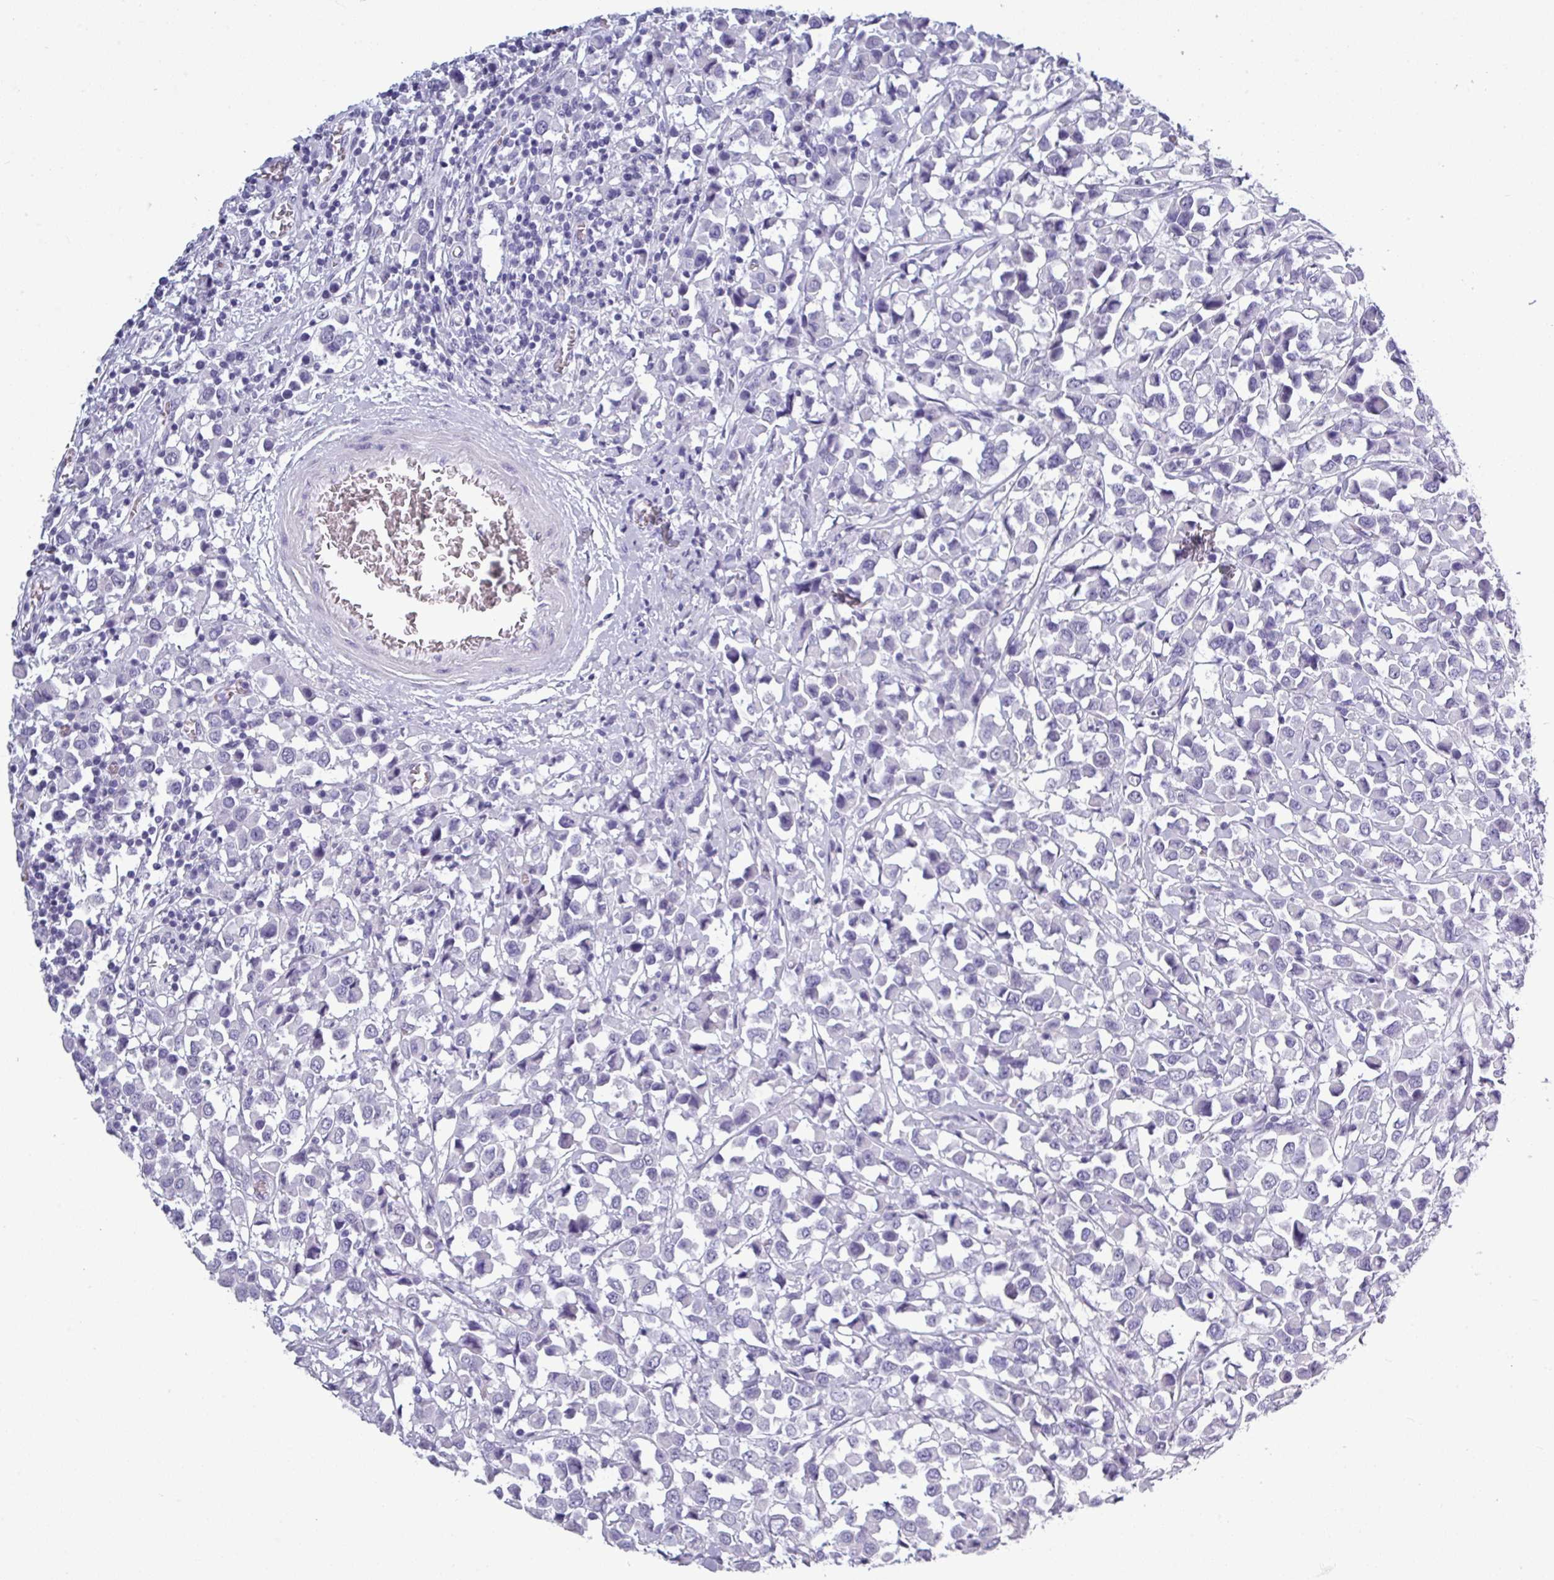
{"staining": {"intensity": "negative", "quantity": "none", "location": "none"}, "tissue": "breast cancer", "cell_type": "Tumor cells", "image_type": "cancer", "snomed": [{"axis": "morphology", "description": "Duct carcinoma"}, {"axis": "topography", "description": "Breast"}], "caption": "Photomicrograph shows no protein positivity in tumor cells of breast cancer tissue. Brightfield microscopy of IHC stained with DAB (3,3'-diaminobenzidine) (brown) and hematoxylin (blue), captured at high magnification.", "gene": "SRGAP1", "patient": {"sex": "female", "age": 61}}